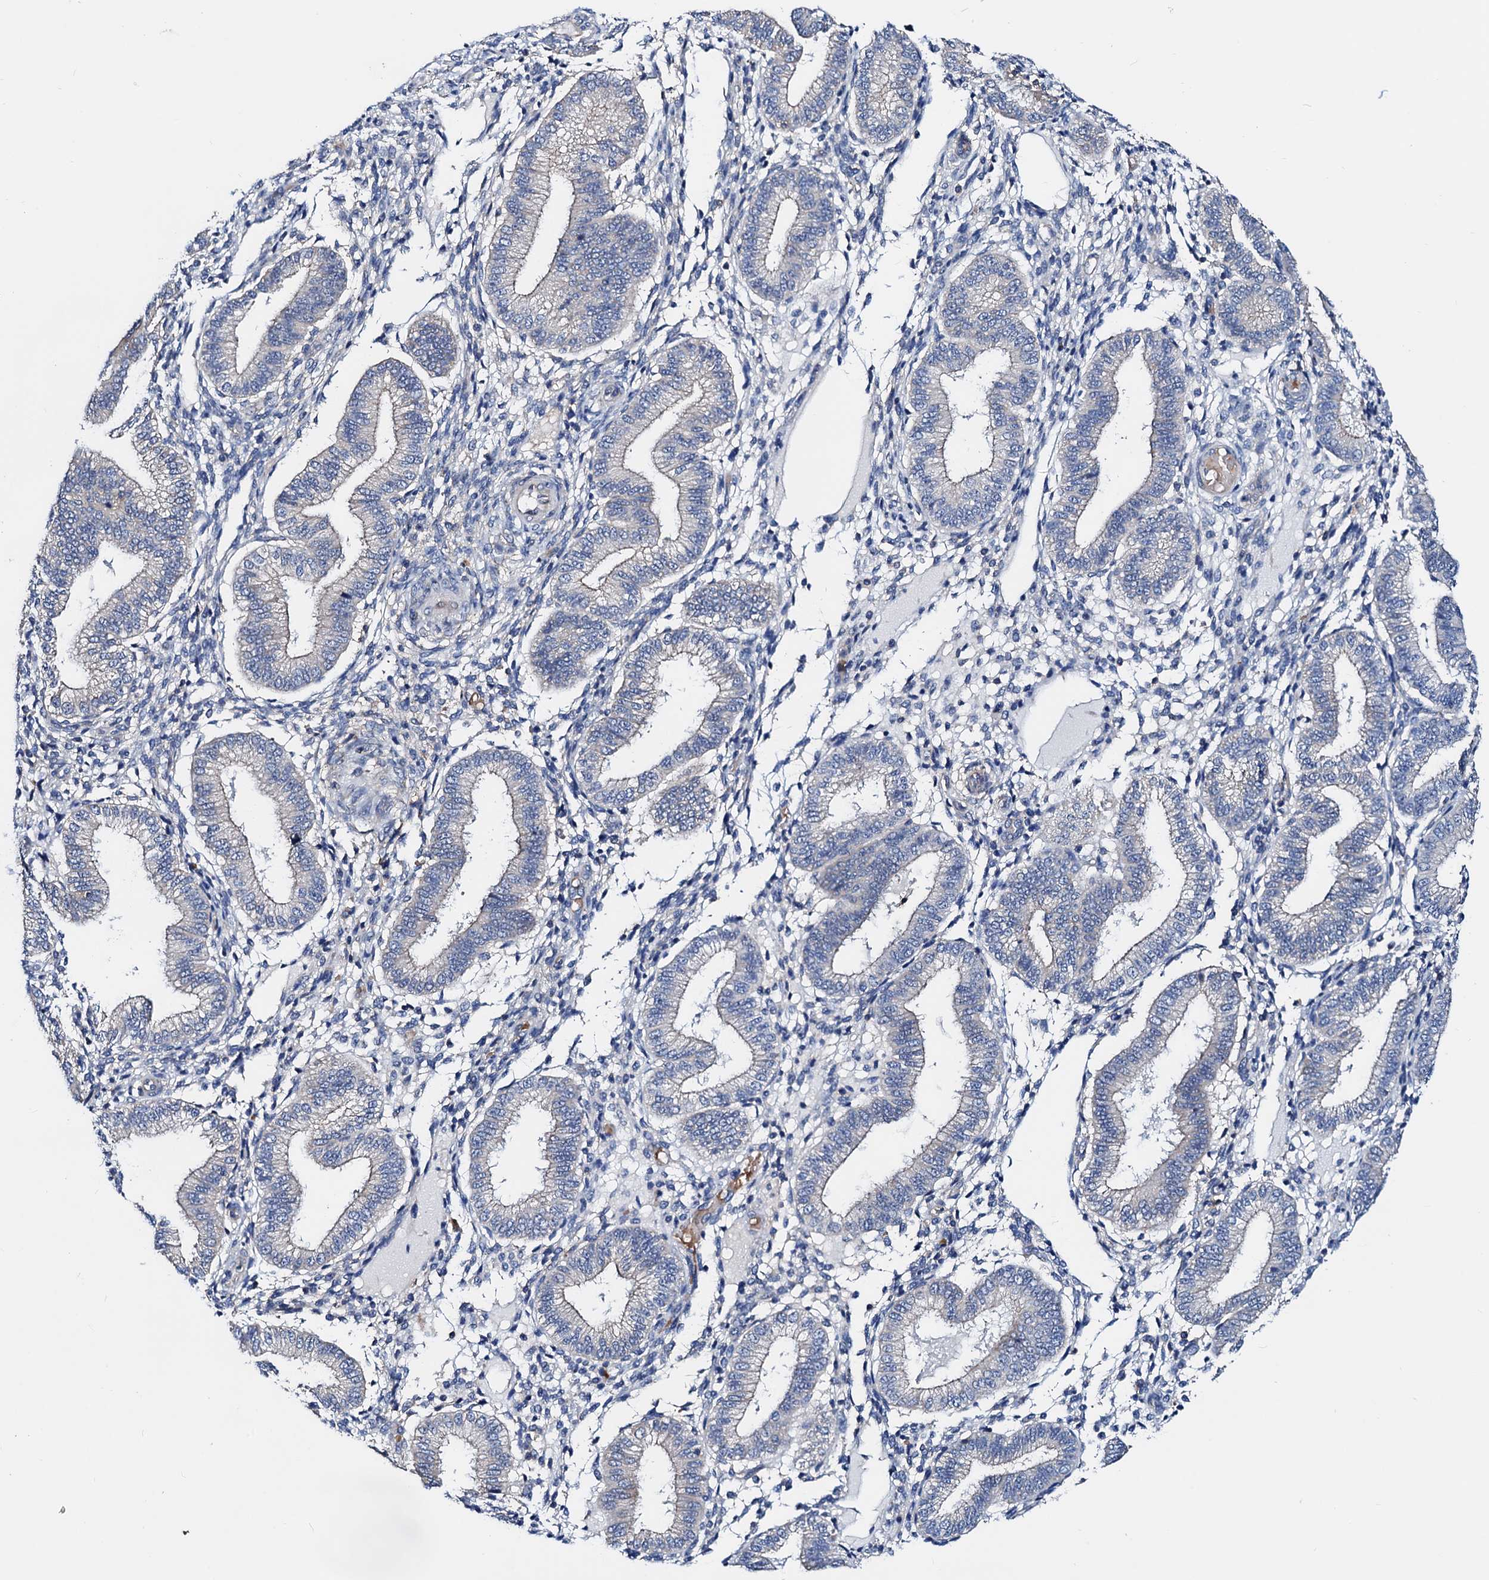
{"staining": {"intensity": "negative", "quantity": "none", "location": "none"}, "tissue": "endometrium", "cell_type": "Cells in endometrial stroma", "image_type": "normal", "snomed": [{"axis": "morphology", "description": "Normal tissue, NOS"}, {"axis": "topography", "description": "Endometrium"}], "caption": "Photomicrograph shows no significant protein expression in cells in endometrial stroma of benign endometrium. The staining was performed using DAB (3,3'-diaminobenzidine) to visualize the protein expression in brown, while the nuclei were stained in blue with hematoxylin (Magnification: 20x).", "gene": "GCOM1", "patient": {"sex": "female", "age": 39}}